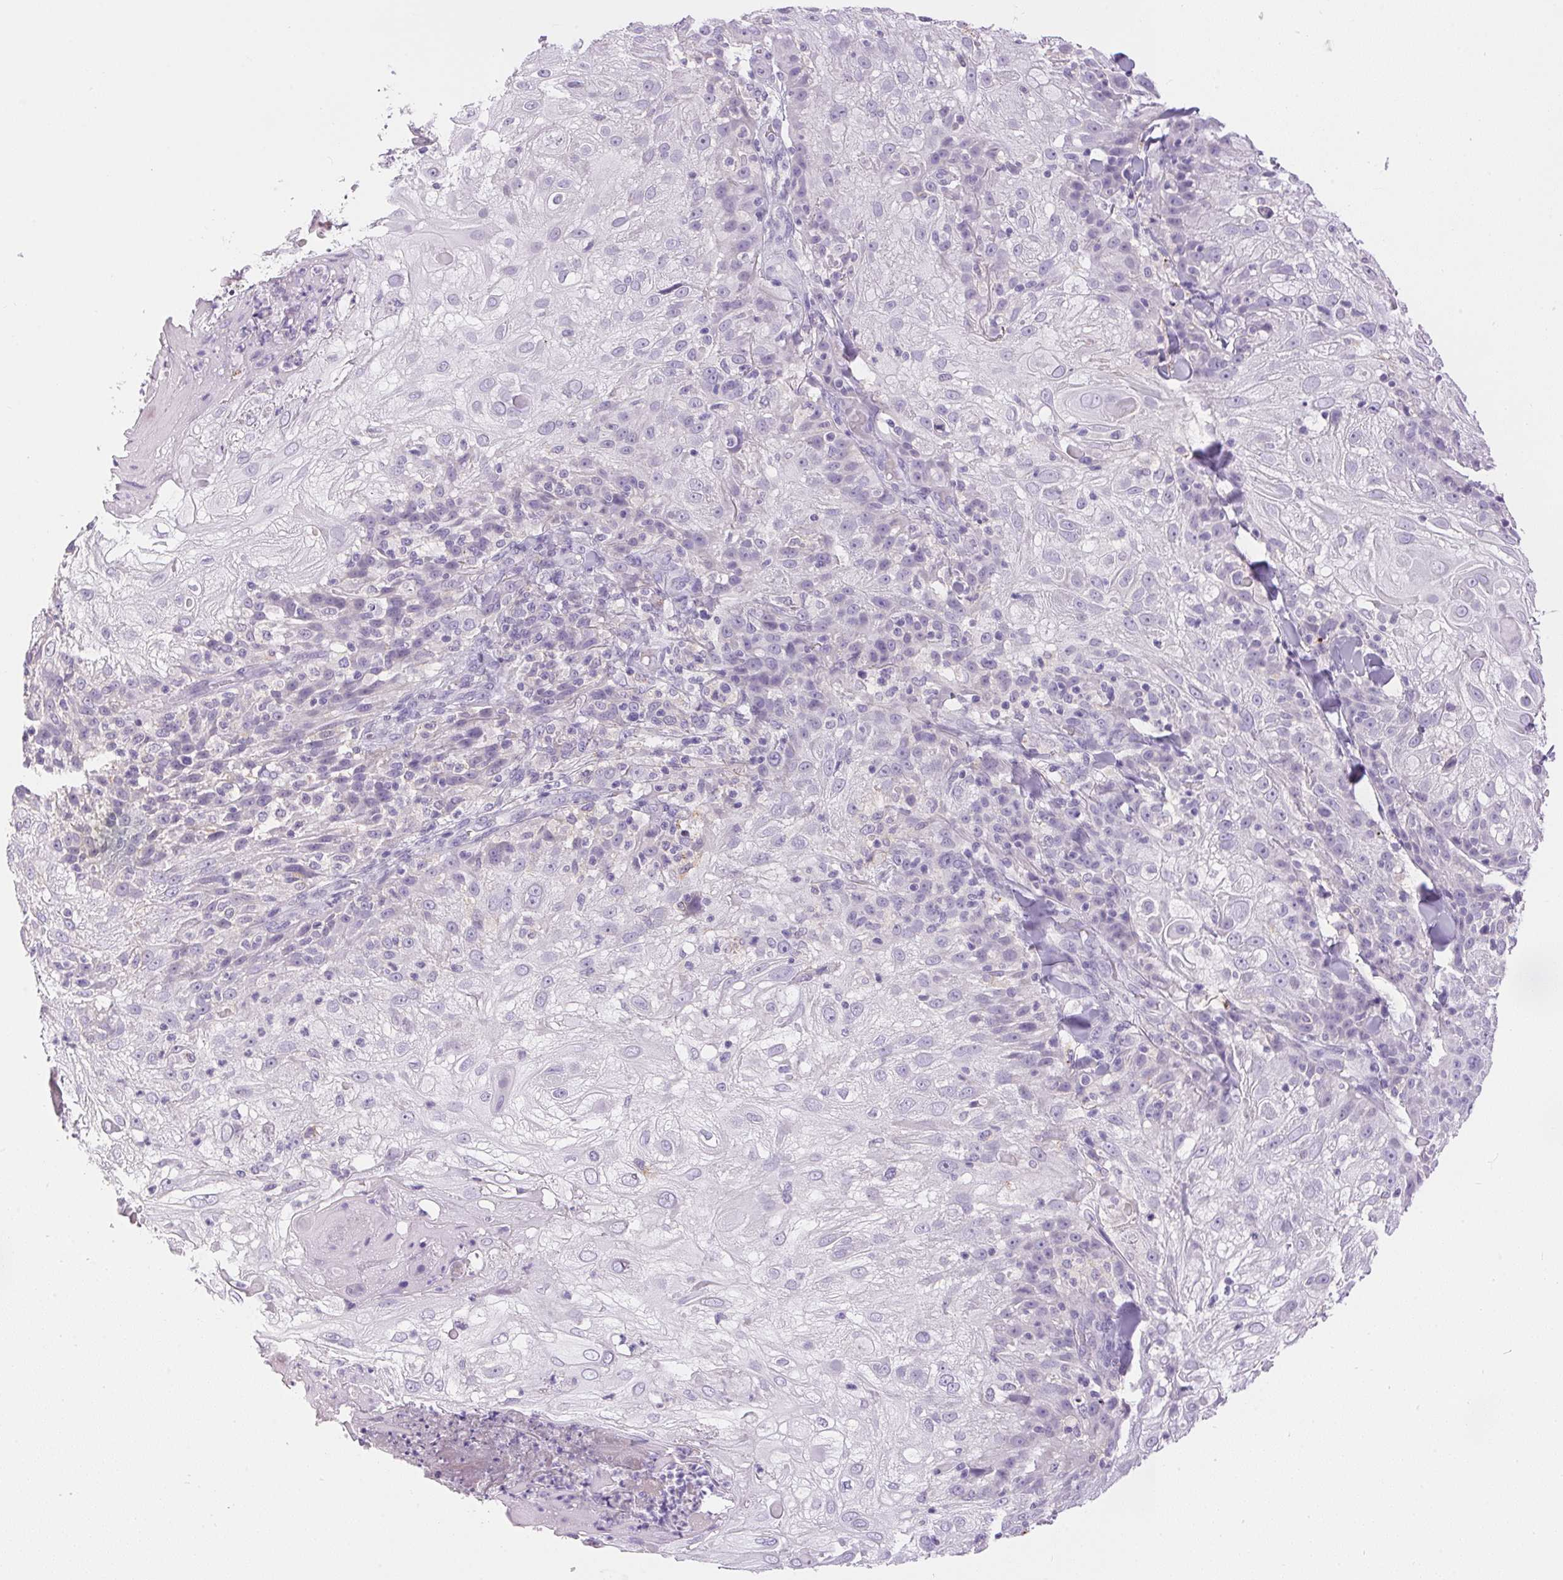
{"staining": {"intensity": "negative", "quantity": "none", "location": "none"}, "tissue": "skin cancer", "cell_type": "Tumor cells", "image_type": "cancer", "snomed": [{"axis": "morphology", "description": "Normal tissue, NOS"}, {"axis": "morphology", "description": "Squamous cell carcinoma, NOS"}, {"axis": "topography", "description": "Skin"}], "caption": "IHC of human skin squamous cell carcinoma demonstrates no staining in tumor cells.", "gene": "PNLIPRP3", "patient": {"sex": "female", "age": 83}}